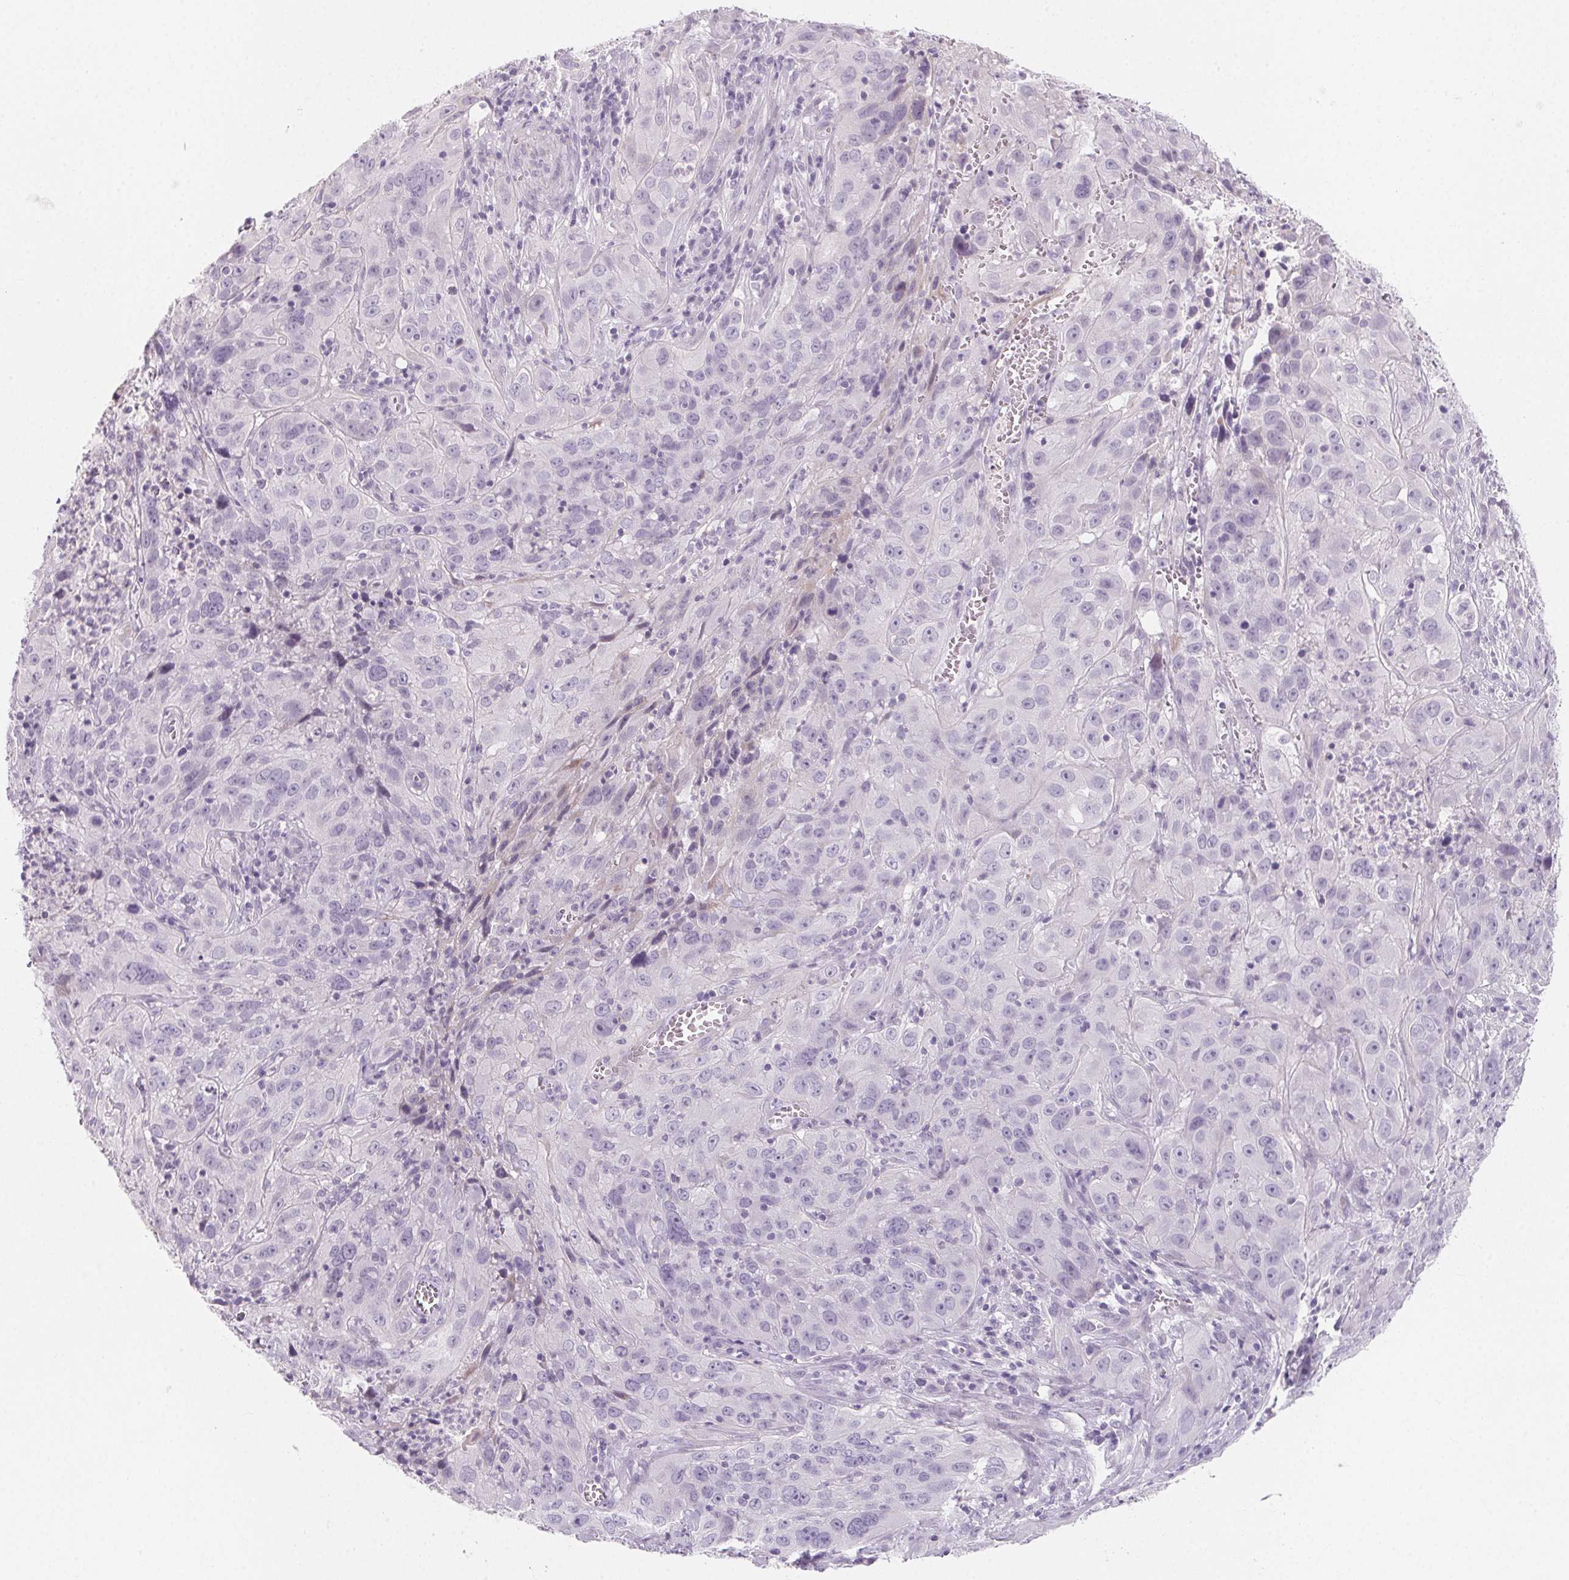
{"staining": {"intensity": "negative", "quantity": "none", "location": "none"}, "tissue": "cervical cancer", "cell_type": "Tumor cells", "image_type": "cancer", "snomed": [{"axis": "morphology", "description": "Squamous cell carcinoma, NOS"}, {"axis": "topography", "description": "Cervix"}], "caption": "There is no significant positivity in tumor cells of cervical squamous cell carcinoma. Nuclei are stained in blue.", "gene": "SH3GL2", "patient": {"sex": "female", "age": 32}}